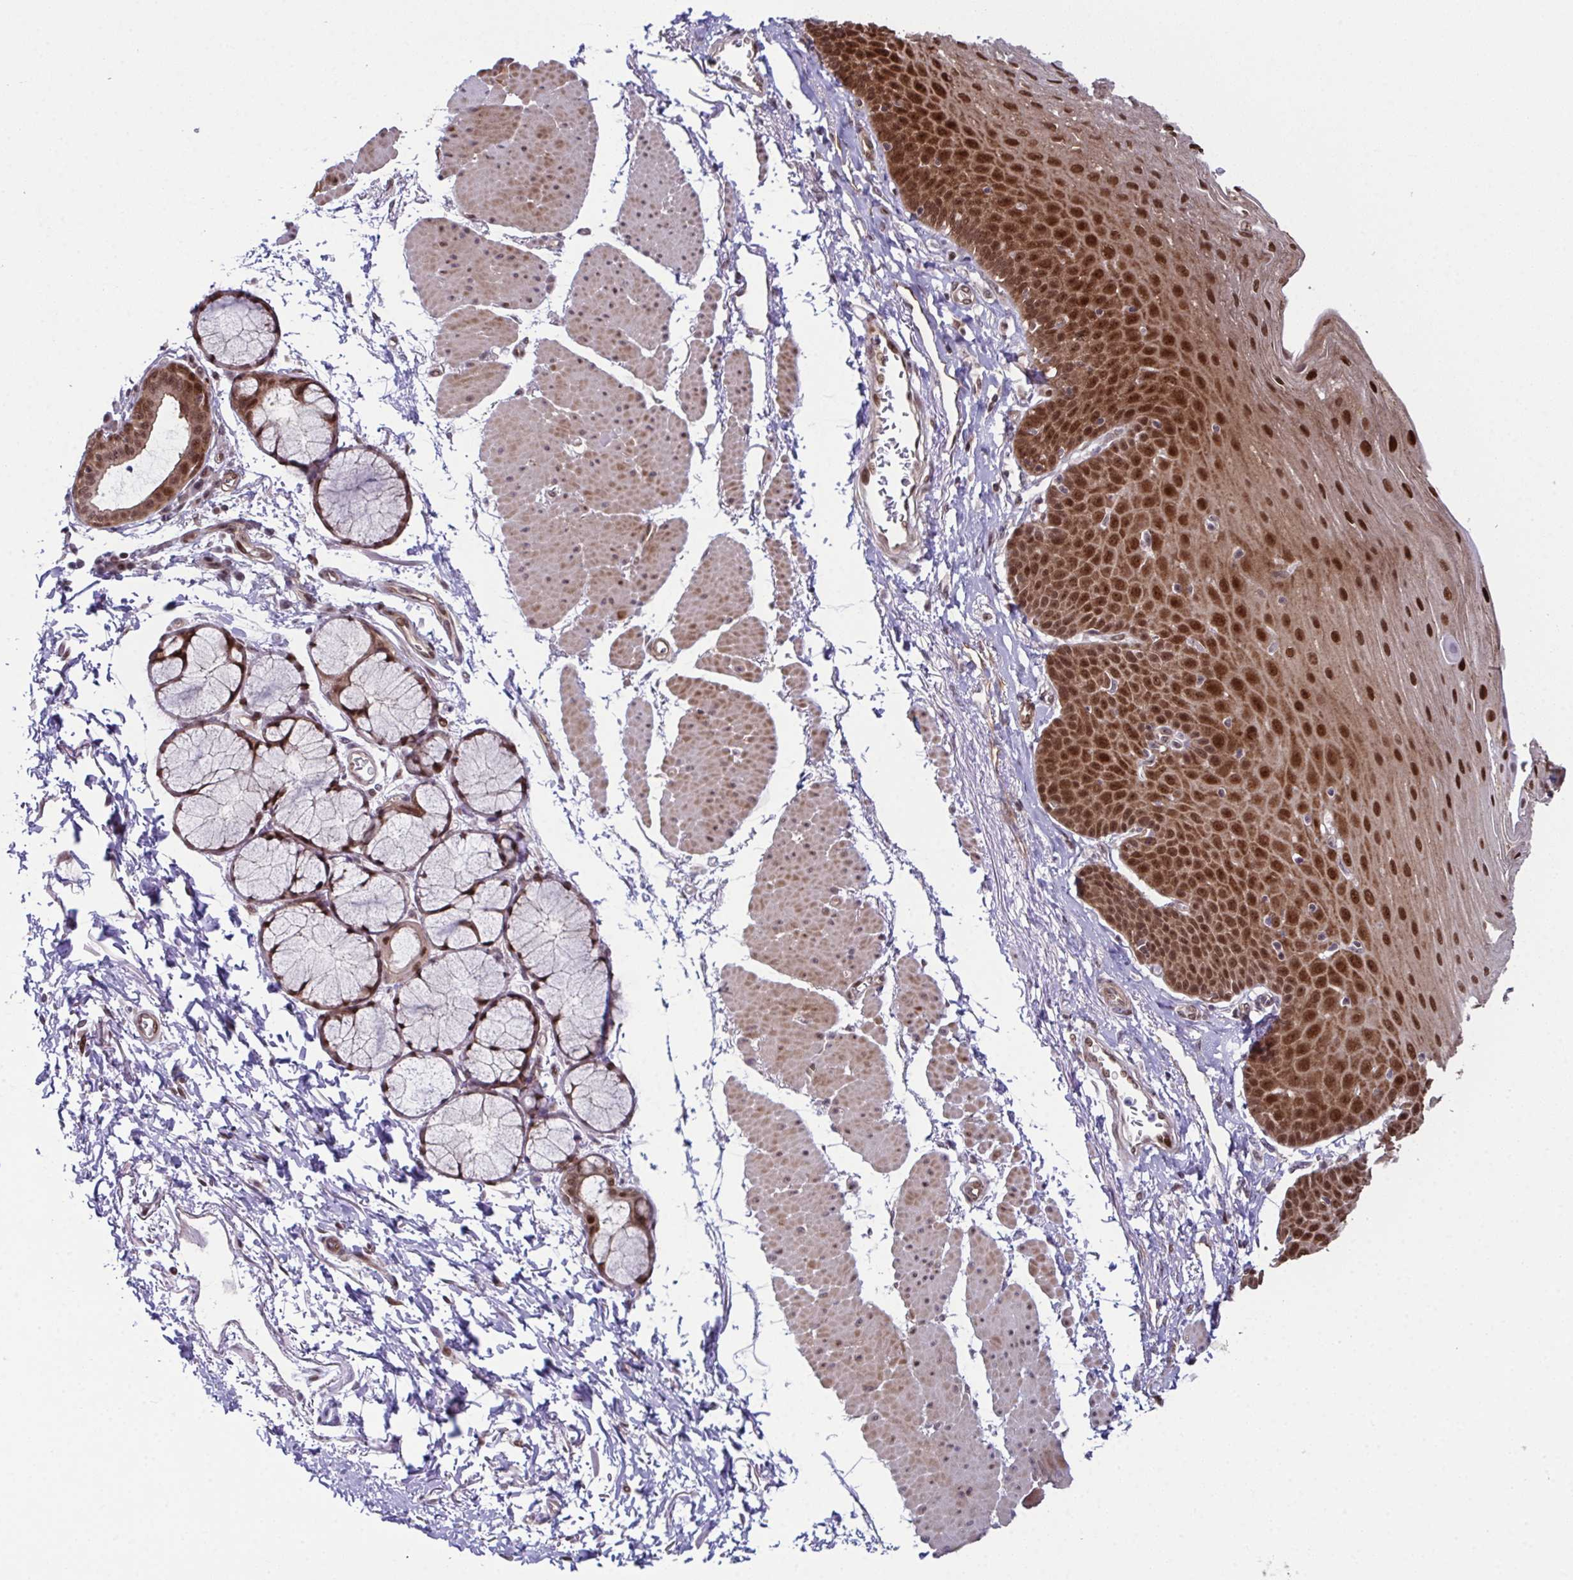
{"staining": {"intensity": "strong", "quantity": ">75%", "location": "nuclear"}, "tissue": "esophagus", "cell_type": "Squamous epithelial cells", "image_type": "normal", "snomed": [{"axis": "morphology", "description": "Normal tissue, NOS"}, {"axis": "topography", "description": "Esophagus"}], "caption": "A photomicrograph of human esophagus stained for a protein reveals strong nuclear brown staining in squamous epithelial cells.", "gene": "DNAJB1", "patient": {"sex": "female", "age": 81}}